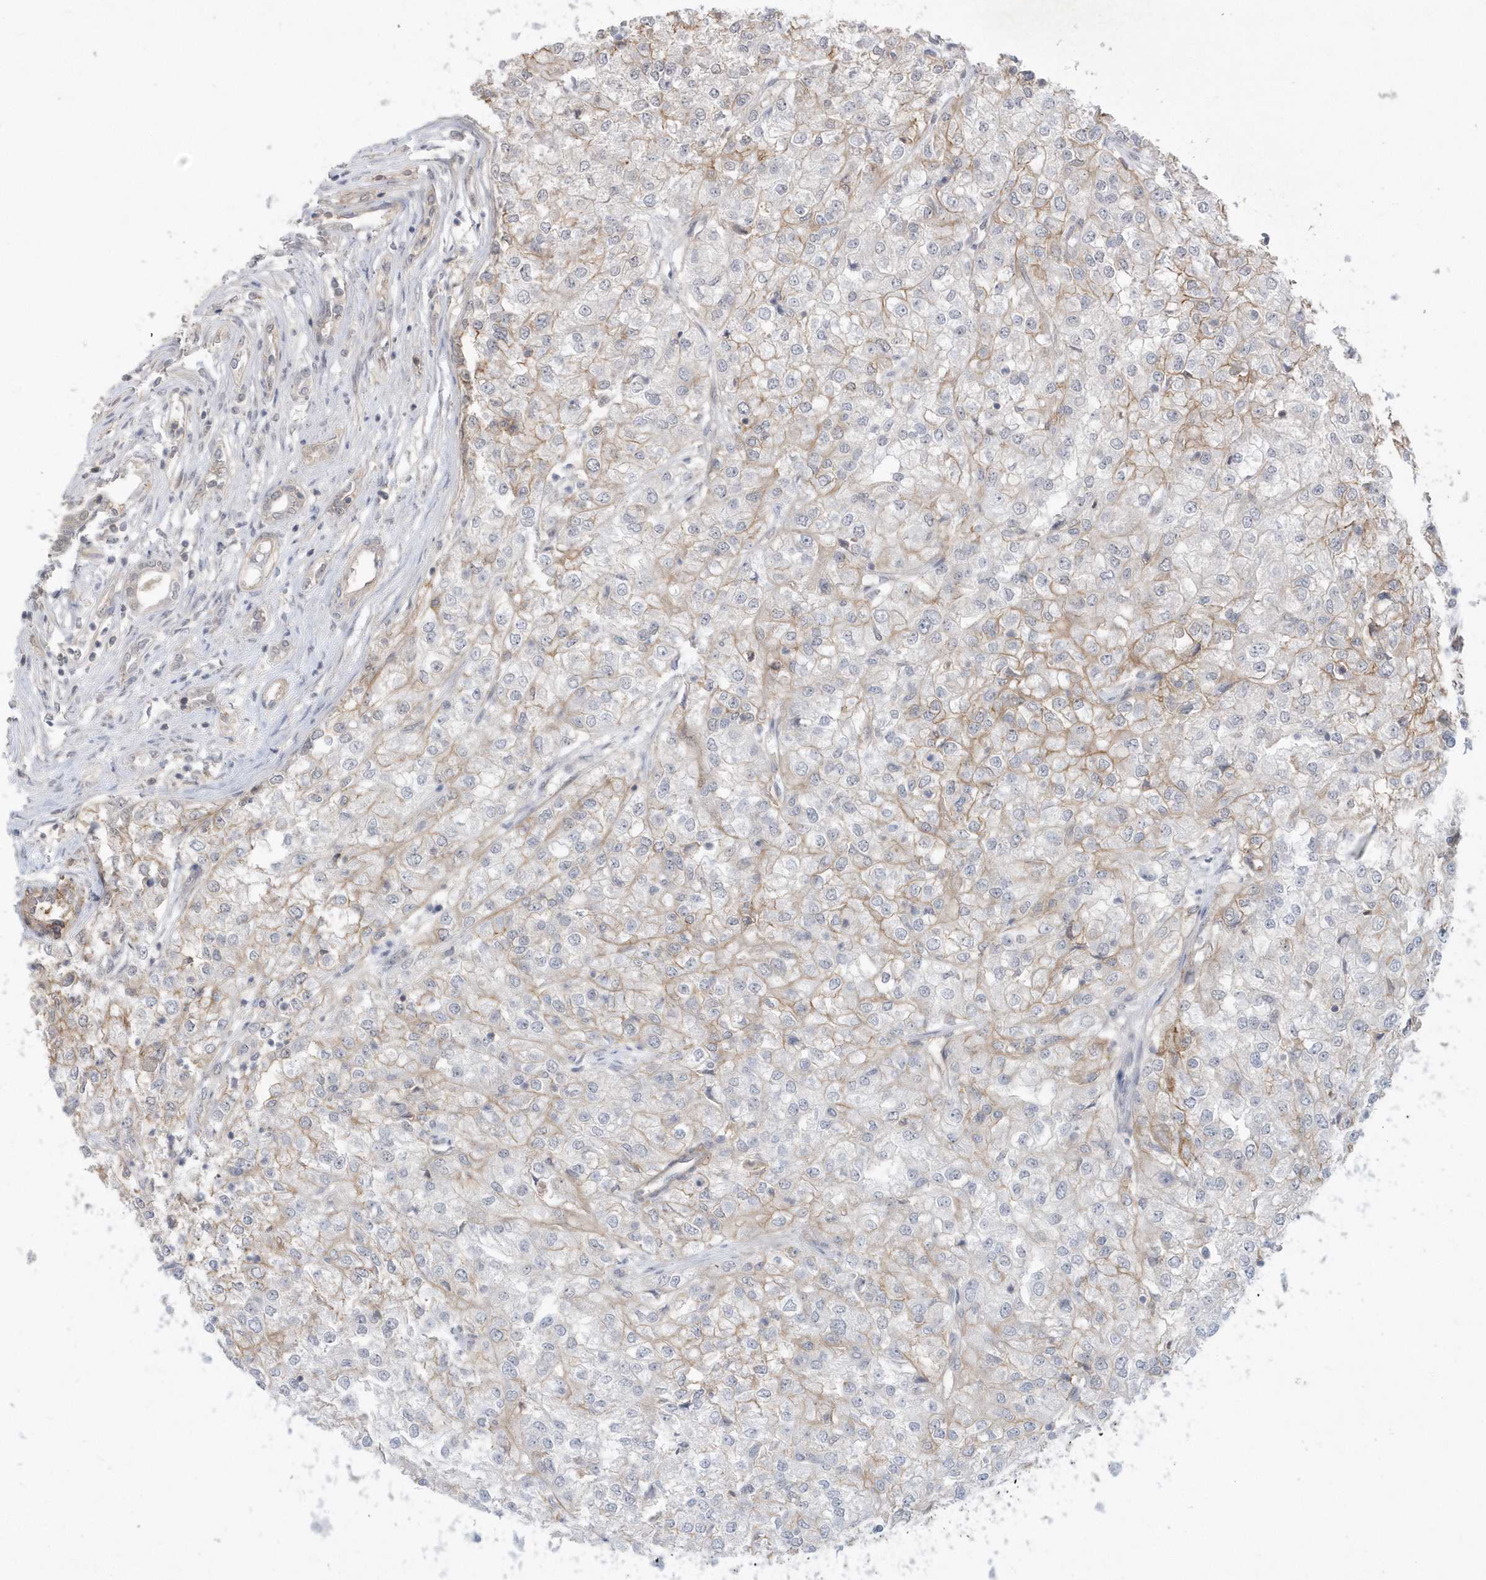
{"staining": {"intensity": "weak", "quantity": "25%-75%", "location": "cytoplasmic/membranous"}, "tissue": "renal cancer", "cell_type": "Tumor cells", "image_type": "cancer", "snomed": [{"axis": "morphology", "description": "Adenocarcinoma, NOS"}, {"axis": "topography", "description": "Kidney"}], "caption": "Protein staining exhibits weak cytoplasmic/membranous expression in approximately 25%-75% of tumor cells in adenocarcinoma (renal).", "gene": "CRIP3", "patient": {"sex": "female", "age": 54}}